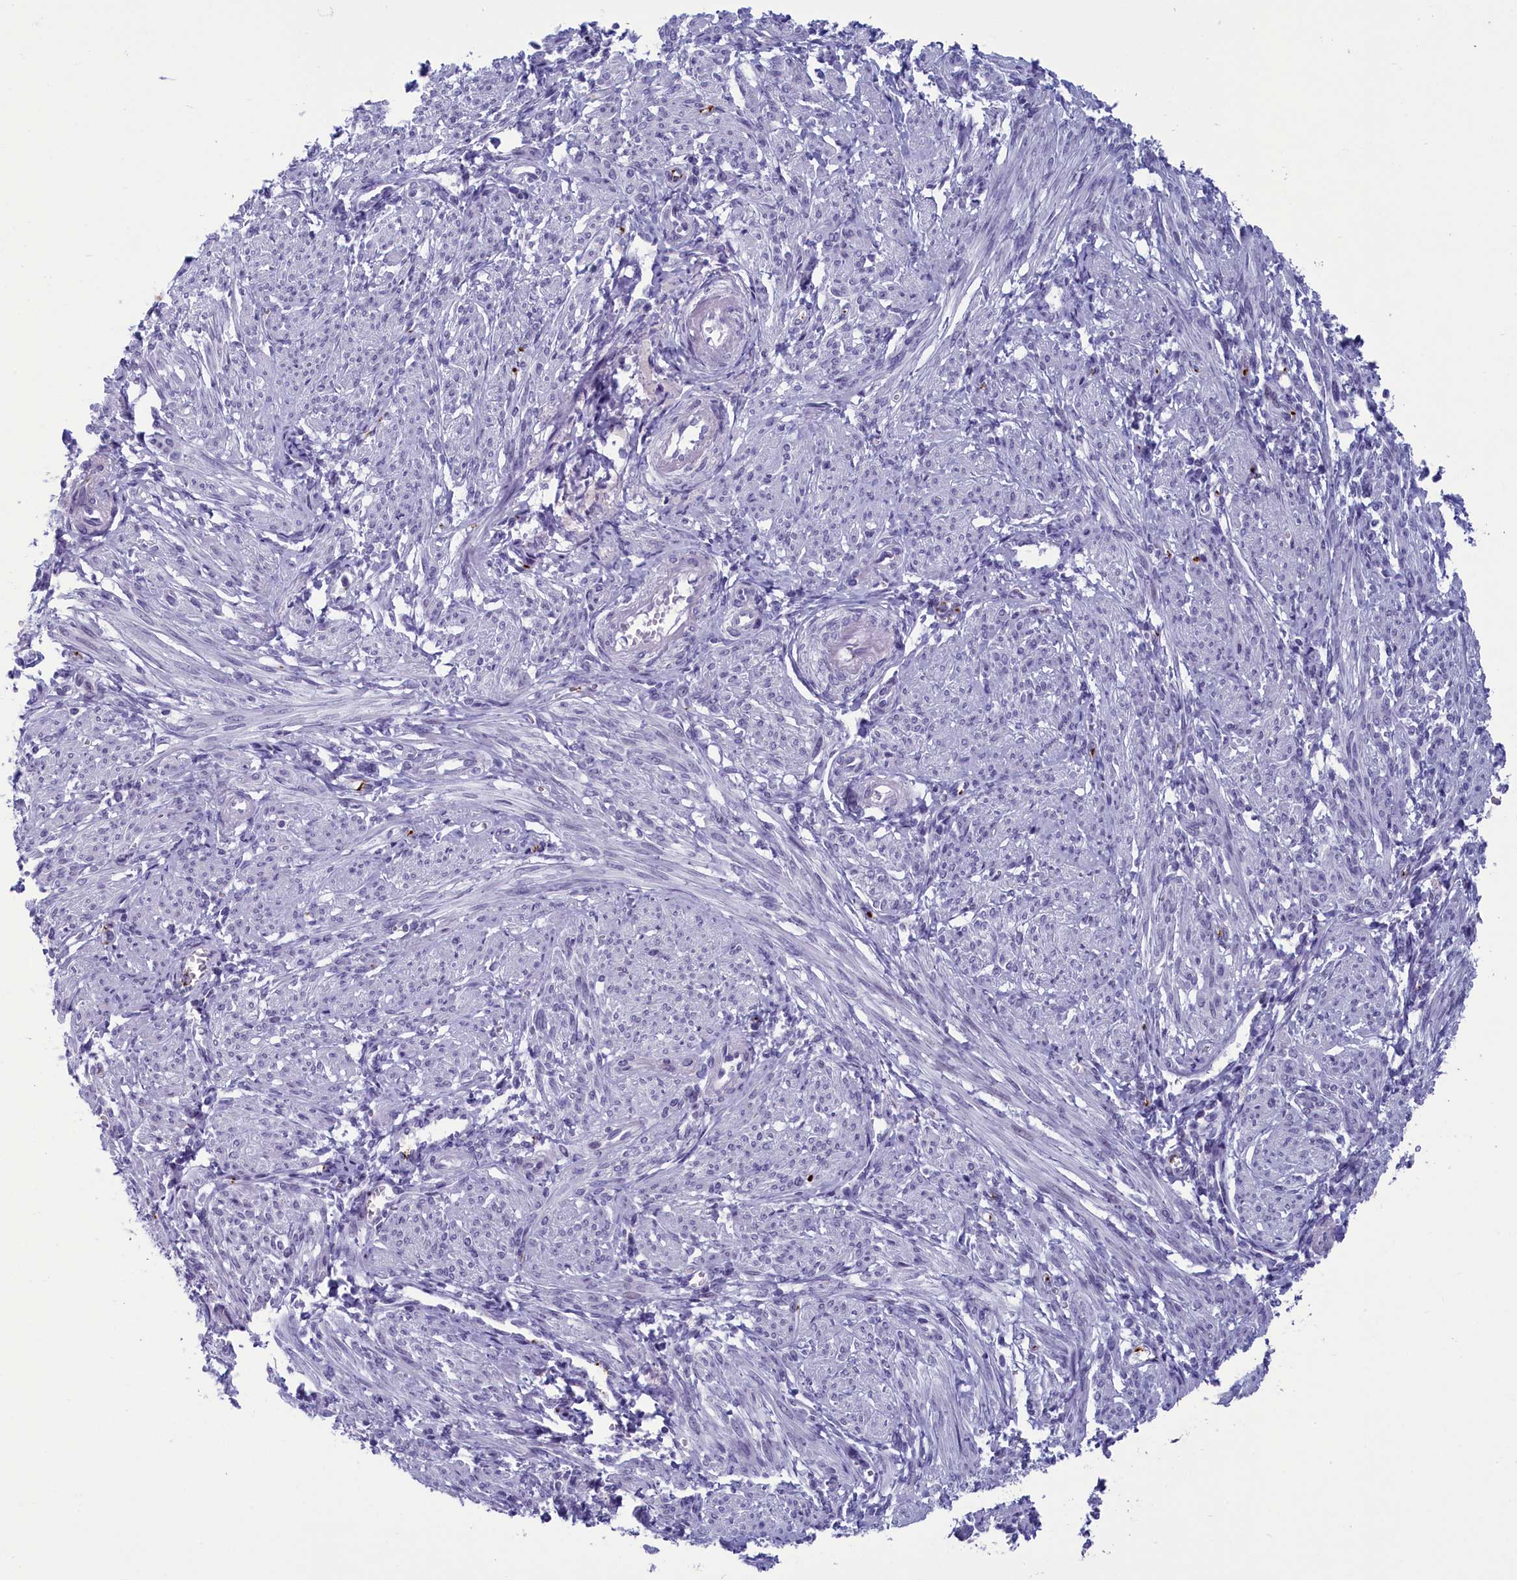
{"staining": {"intensity": "negative", "quantity": "none", "location": "none"}, "tissue": "smooth muscle", "cell_type": "Smooth muscle cells", "image_type": "normal", "snomed": [{"axis": "morphology", "description": "Normal tissue, NOS"}, {"axis": "topography", "description": "Smooth muscle"}], "caption": "Immunohistochemistry histopathology image of normal smooth muscle stained for a protein (brown), which shows no positivity in smooth muscle cells.", "gene": "AIFM2", "patient": {"sex": "female", "age": 39}}